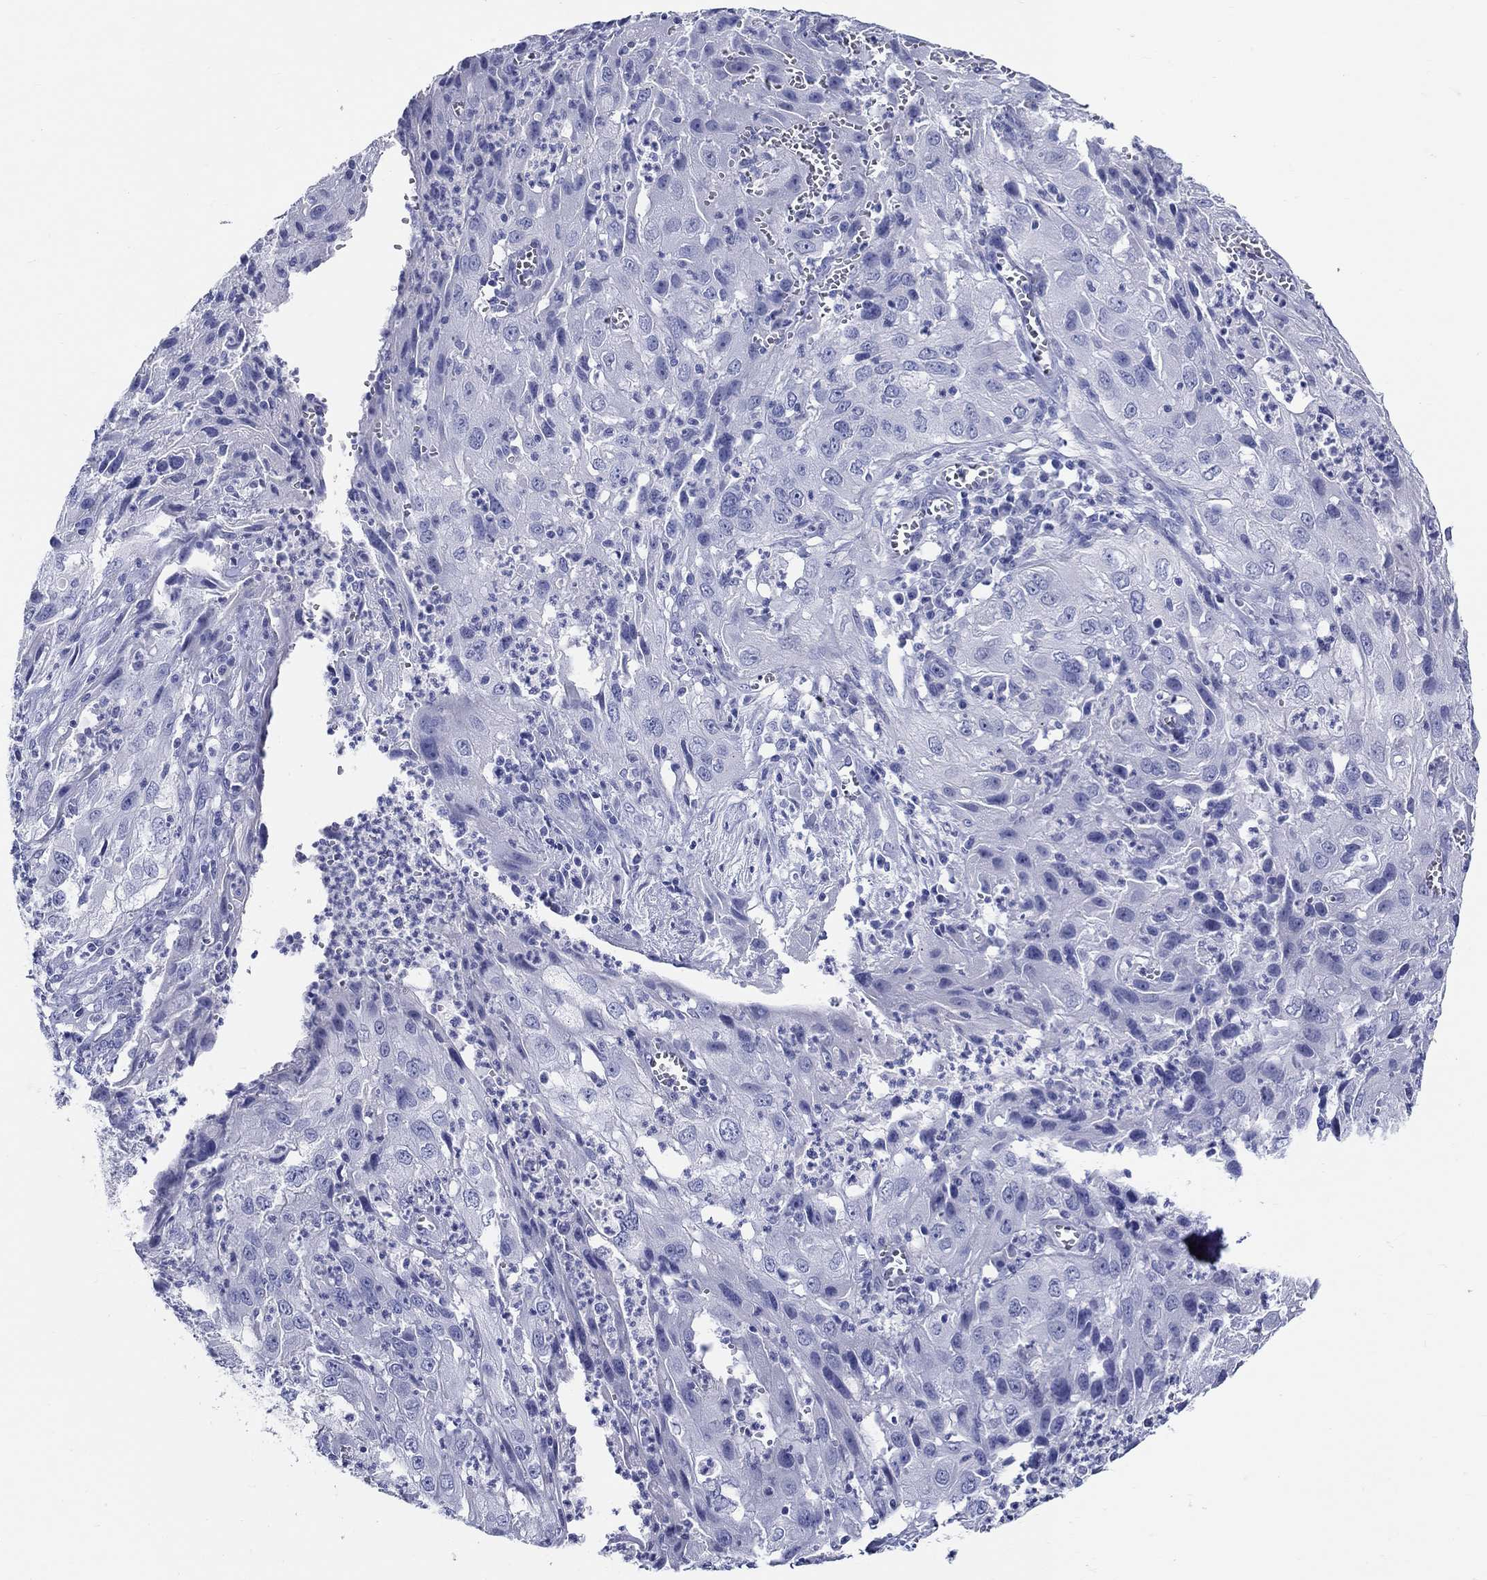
{"staining": {"intensity": "negative", "quantity": "none", "location": "none"}, "tissue": "cervical cancer", "cell_type": "Tumor cells", "image_type": "cancer", "snomed": [{"axis": "morphology", "description": "Squamous cell carcinoma, NOS"}, {"axis": "topography", "description": "Cervix"}], "caption": "The immunohistochemistry micrograph has no significant expression in tumor cells of squamous cell carcinoma (cervical) tissue.", "gene": "CRYGS", "patient": {"sex": "female", "age": 32}}